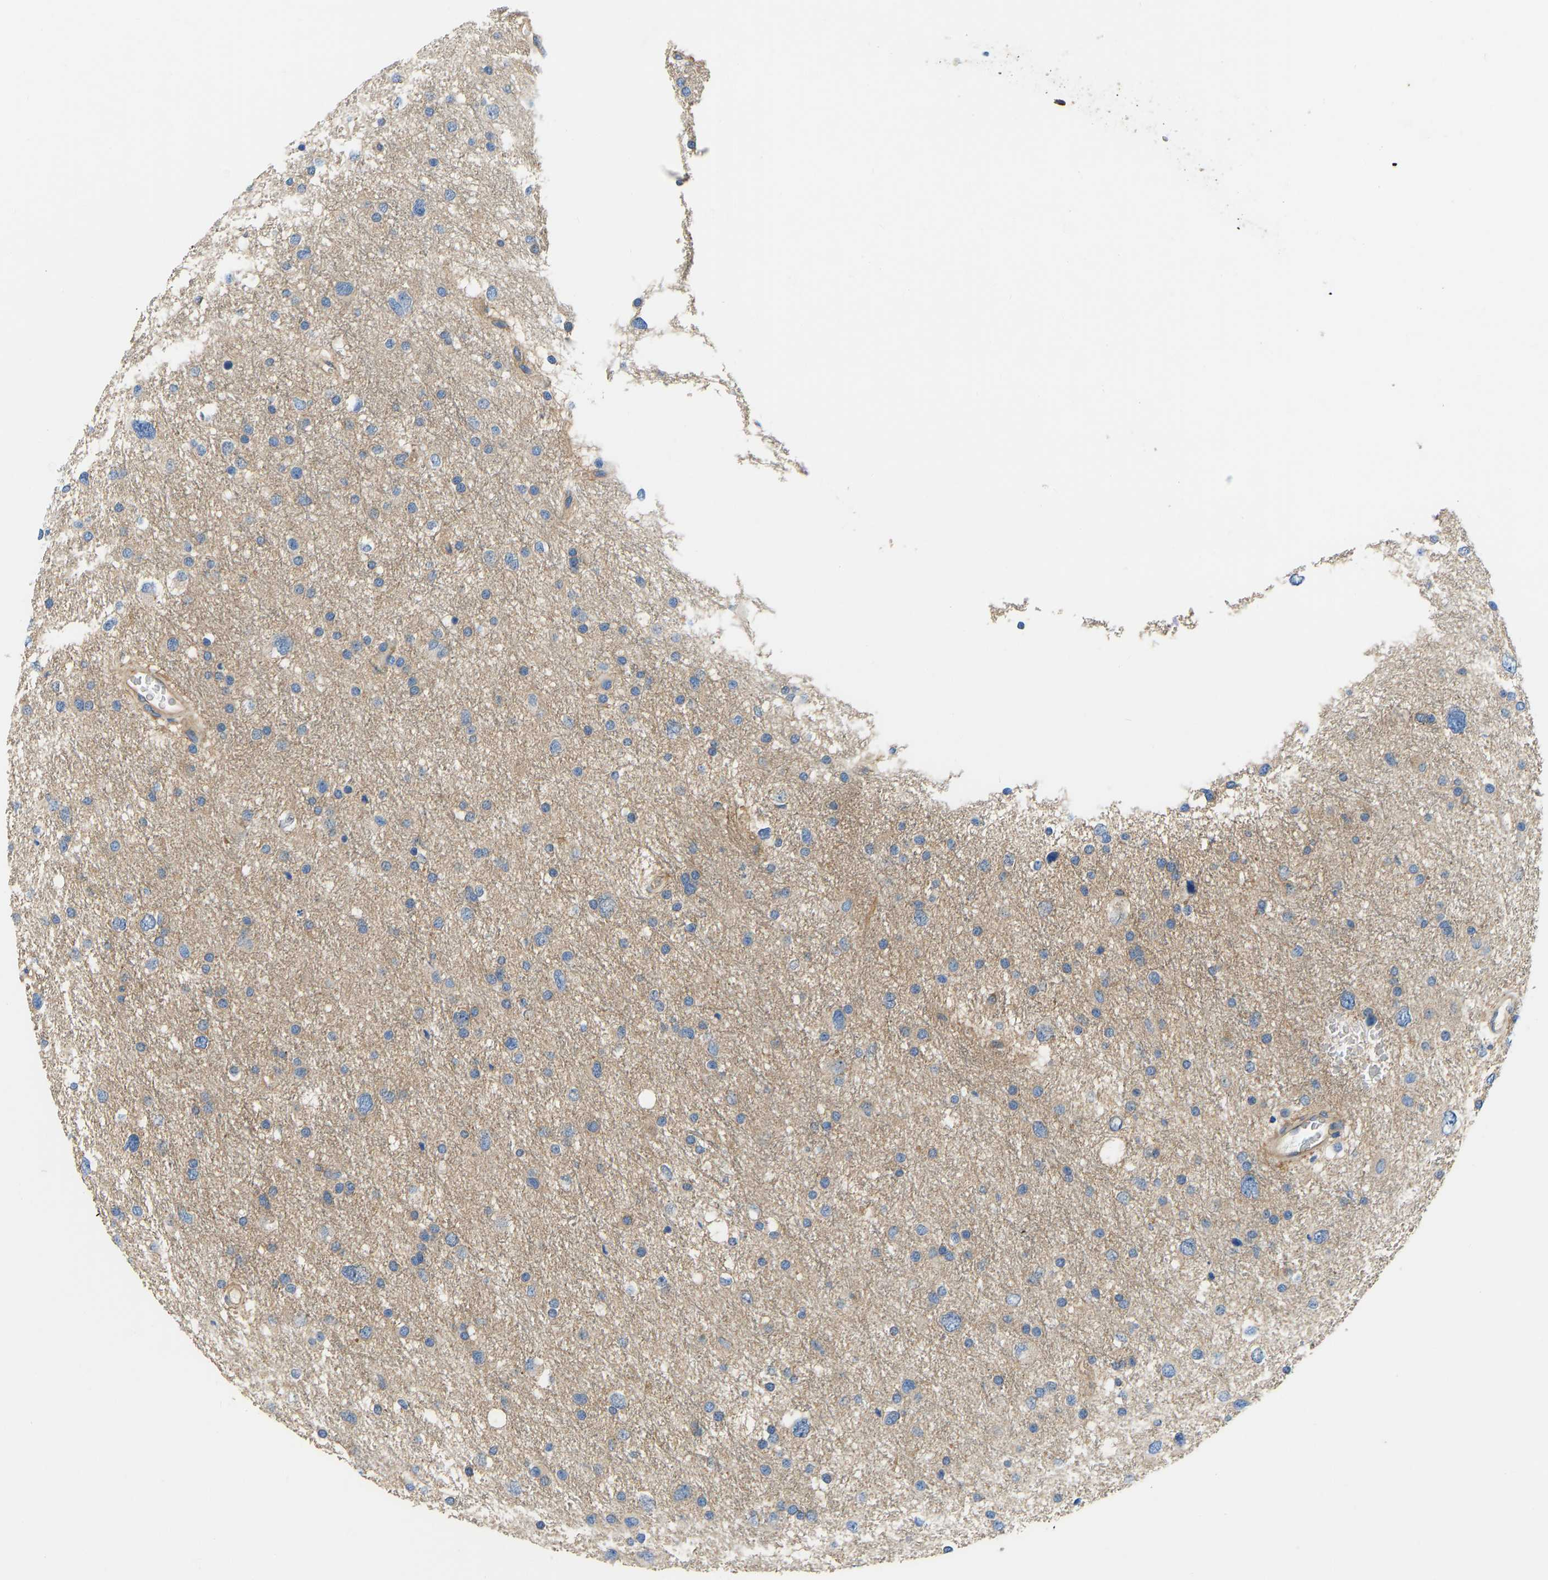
{"staining": {"intensity": "weak", "quantity": "<25%", "location": "cytoplasmic/membranous"}, "tissue": "glioma", "cell_type": "Tumor cells", "image_type": "cancer", "snomed": [{"axis": "morphology", "description": "Glioma, malignant, Low grade"}, {"axis": "topography", "description": "Brain"}], "caption": "There is no significant staining in tumor cells of glioma.", "gene": "CHAD", "patient": {"sex": "female", "age": 37}}